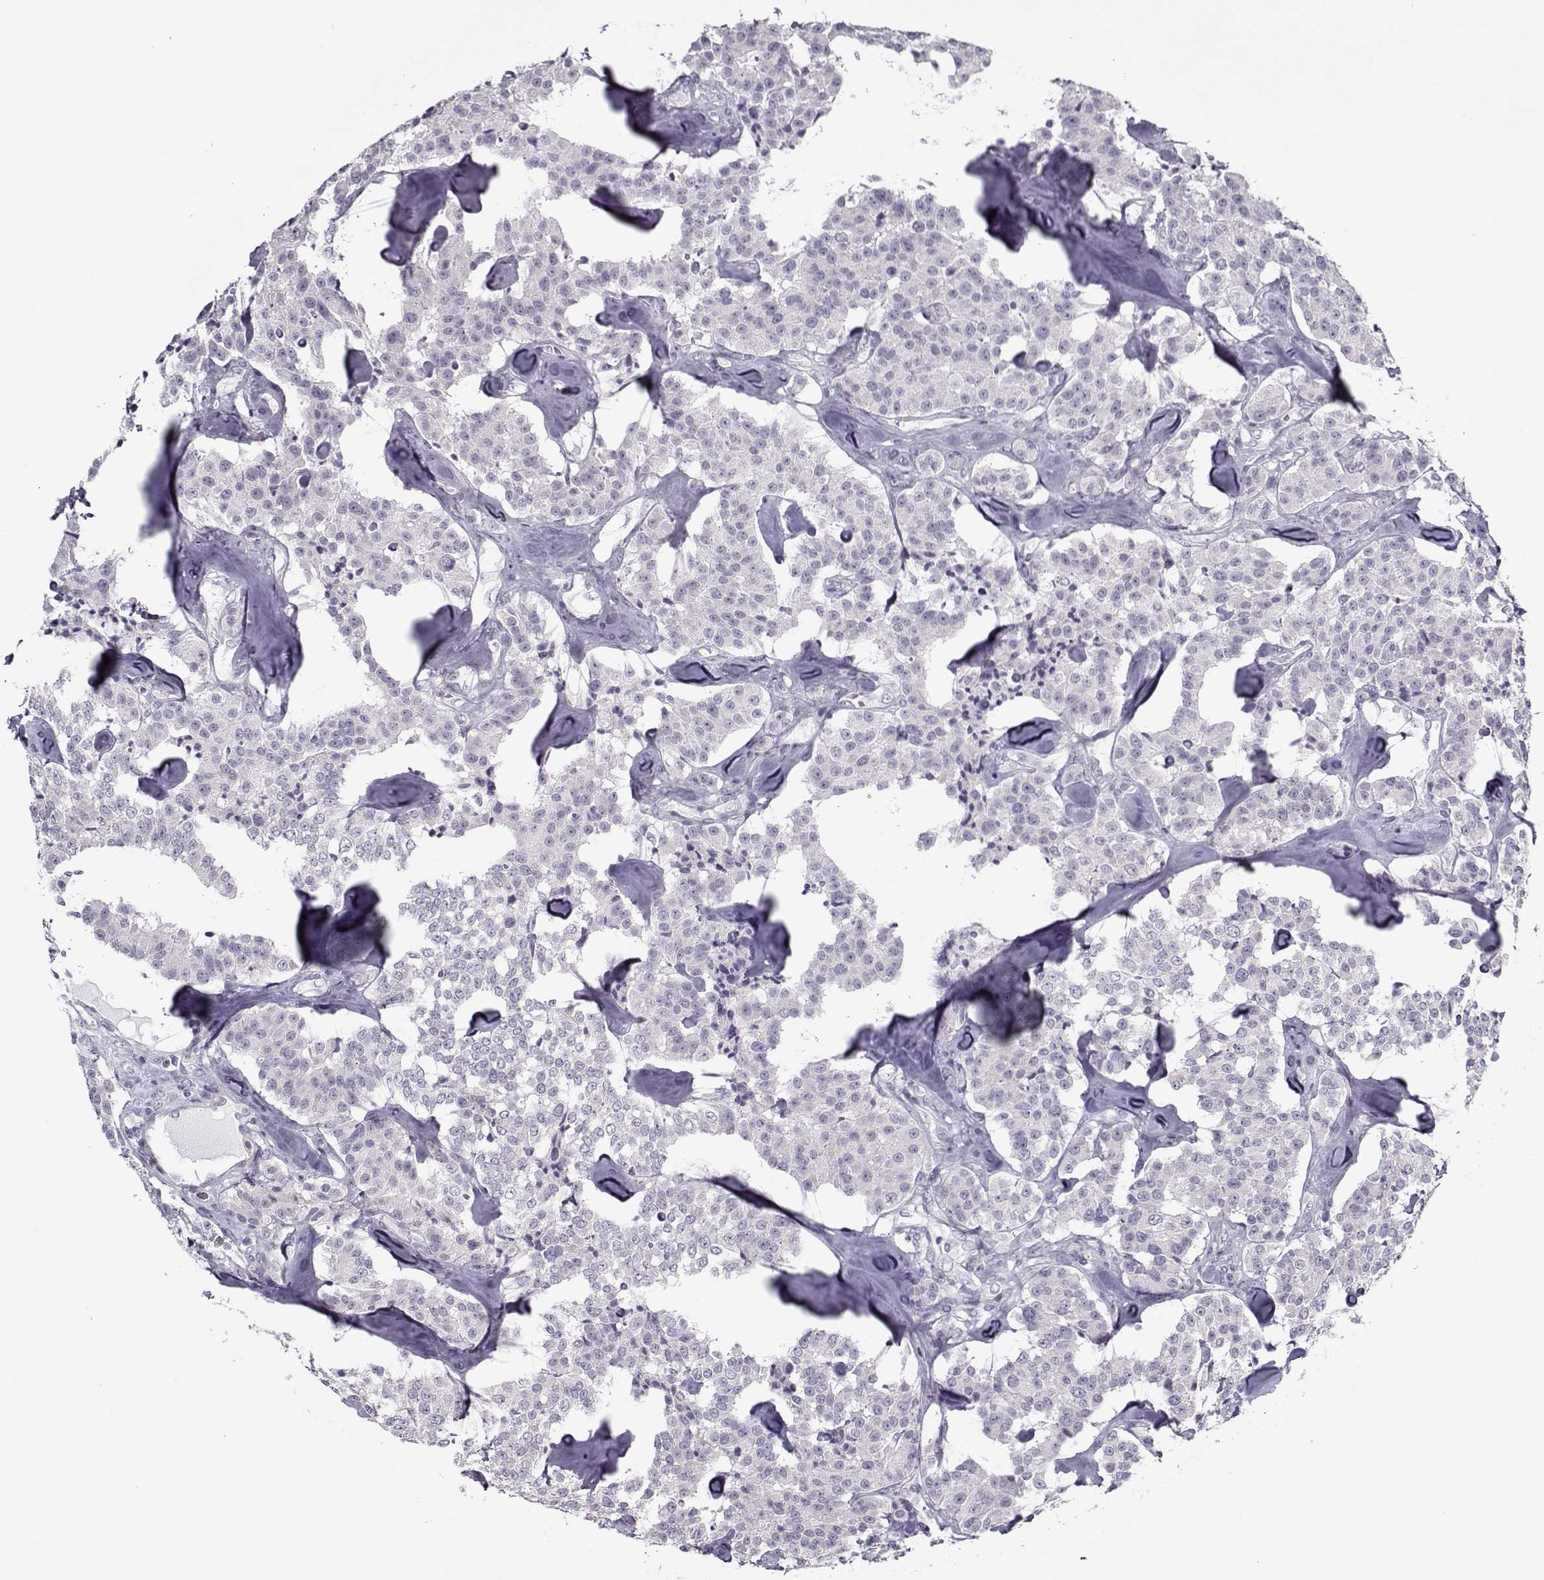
{"staining": {"intensity": "negative", "quantity": "none", "location": "none"}, "tissue": "carcinoid", "cell_type": "Tumor cells", "image_type": "cancer", "snomed": [{"axis": "morphology", "description": "Carcinoid, malignant, NOS"}, {"axis": "topography", "description": "Pancreas"}], "caption": "This photomicrograph is of carcinoid (malignant) stained with IHC to label a protein in brown with the nuclei are counter-stained blue. There is no expression in tumor cells. Brightfield microscopy of immunohistochemistry (IHC) stained with DAB (brown) and hematoxylin (blue), captured at high magnification.", "gene": "CIBAR1", "patient": {"sex": "male", "age": 41}}